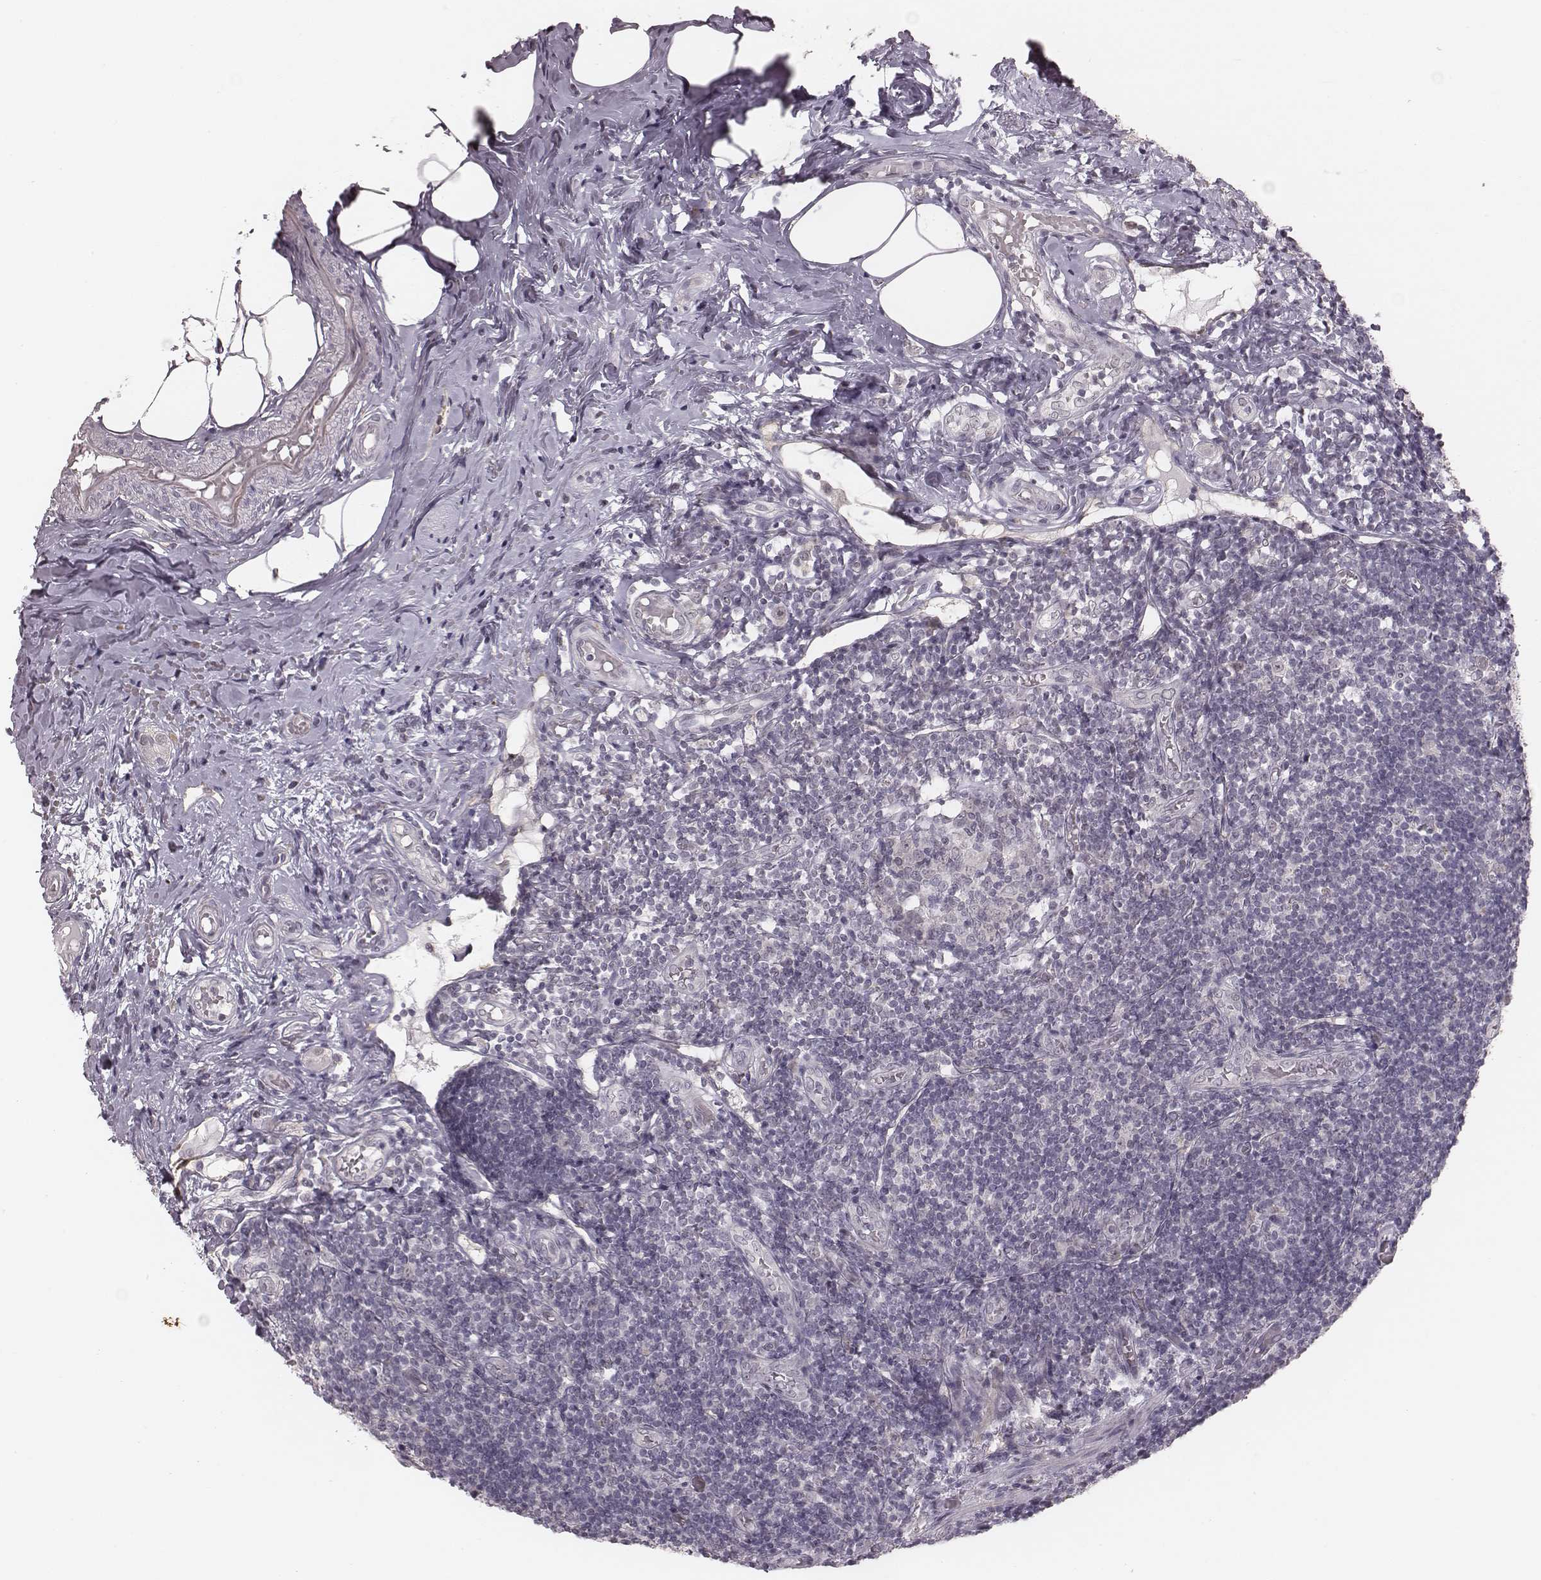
{"staining": {"intensity": "negative", "quantity": "none", "location": "none"}, "tissue": "appendix", "cell_type": "Glandular cells", "image_type": "normal", "snomed": [{"axis": "morphology", "description": "Normal tissue, NOS"}, {"axis": "topography", "description": "Appendix"}], "caption": "Immunohistochemistry micrograph of benign human appendix stained for a protein (brown), which exhibits no expression in glandular cells.", "gene": "RPGRIP1", "patient": {"sex": "female", "age": 32}}